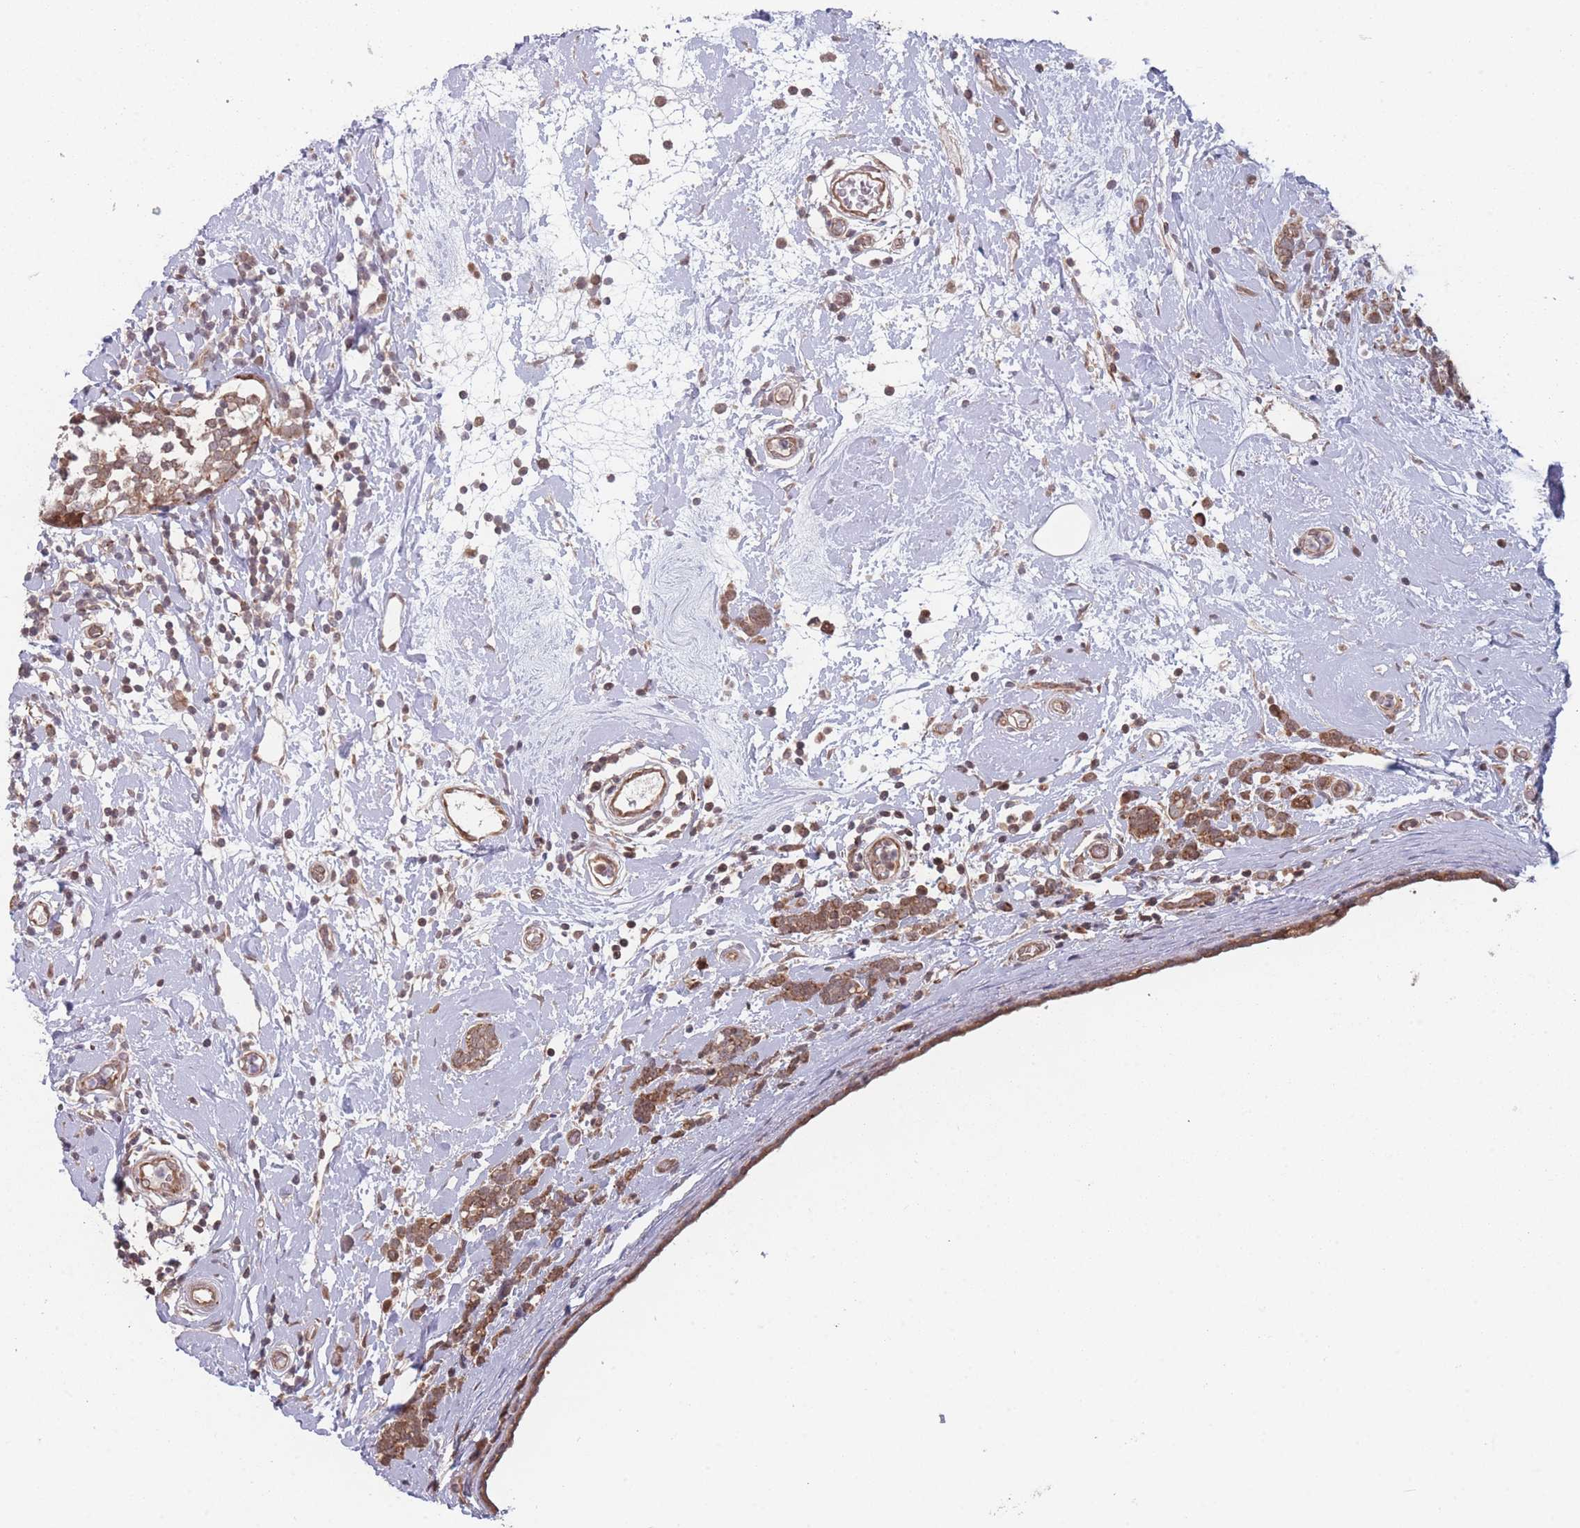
{"staining": {"intensity": "moderate", "quantity": ">75%", "location": "cytoplasmic/membranous"}, "tissue": "breast cancer", "cell_type": "Tumor cells", "image_type": "cancer", "snomed": [{"axis": "morphology", "description": "Lobular carcinoma"}, {"axis": "topography", "description": "Breast"}], "caption": "High-power microscopy captured an immunohistochemistry (IHC) image of breast lobular carcinoma, revealing moderate cytoplasmic/membranous expression in approximately >75% of tumor cells.", "gene": "RPS18", "patient": {"sex": "female", "age": 58}}